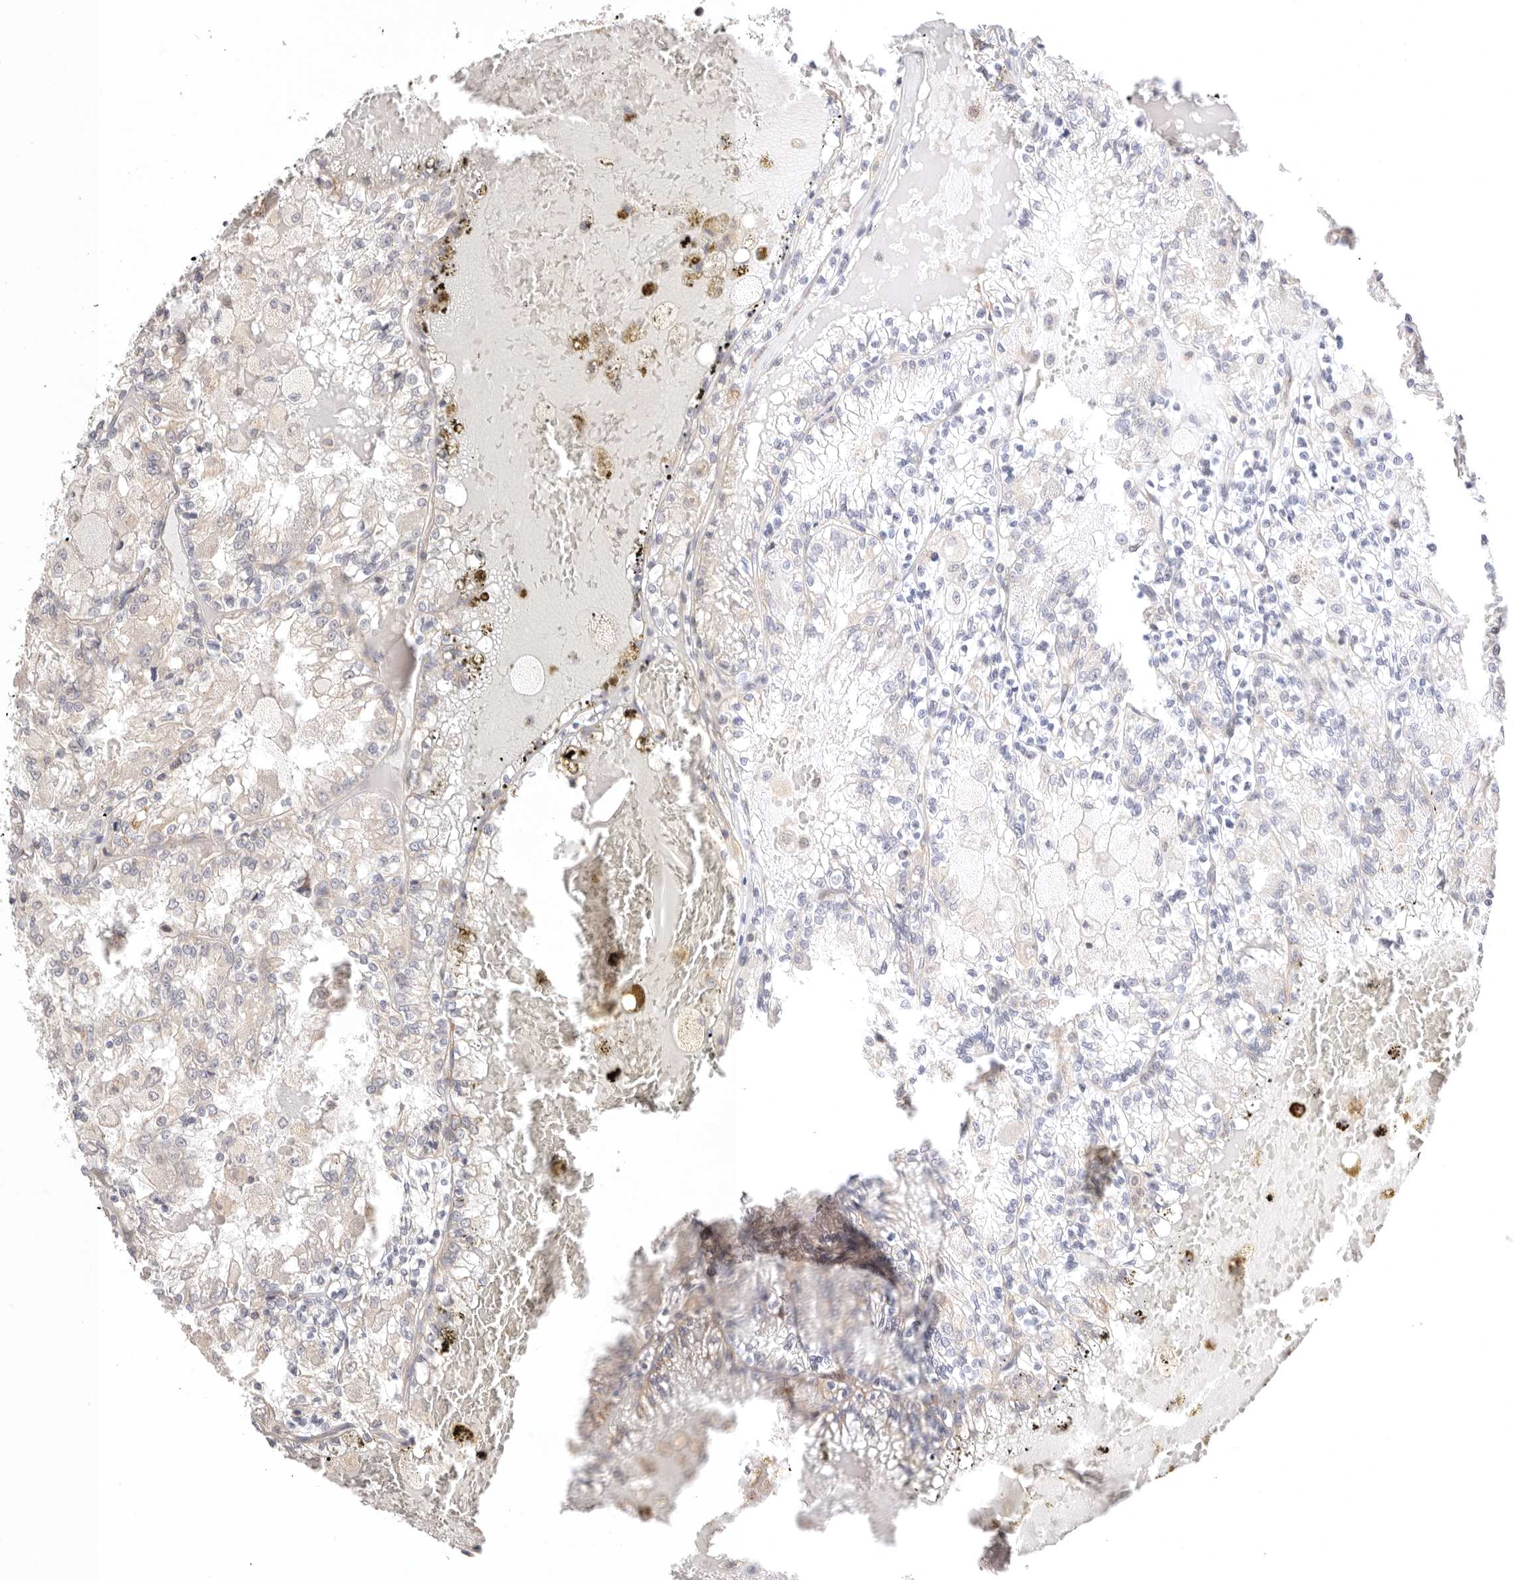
{"staining": {"intensity": "weak", "quantity": "<25%", "location": "cytoplasmic/membranous"}, "tissue": "renal cancer", "cell_type": "Tumor cells", "image_type": "cancer", "snomed": [{"axis": "morphology", "description": "Adenocarcinoma, NOS"}, {"axis": "topography", "description": "Kidney"}], "caption": "The micrograph reveals no staining of tumor cells in adenocarcinoma (renal).", "gene": "KCMF1", "patient": {"sex": "female", "age": 56}}